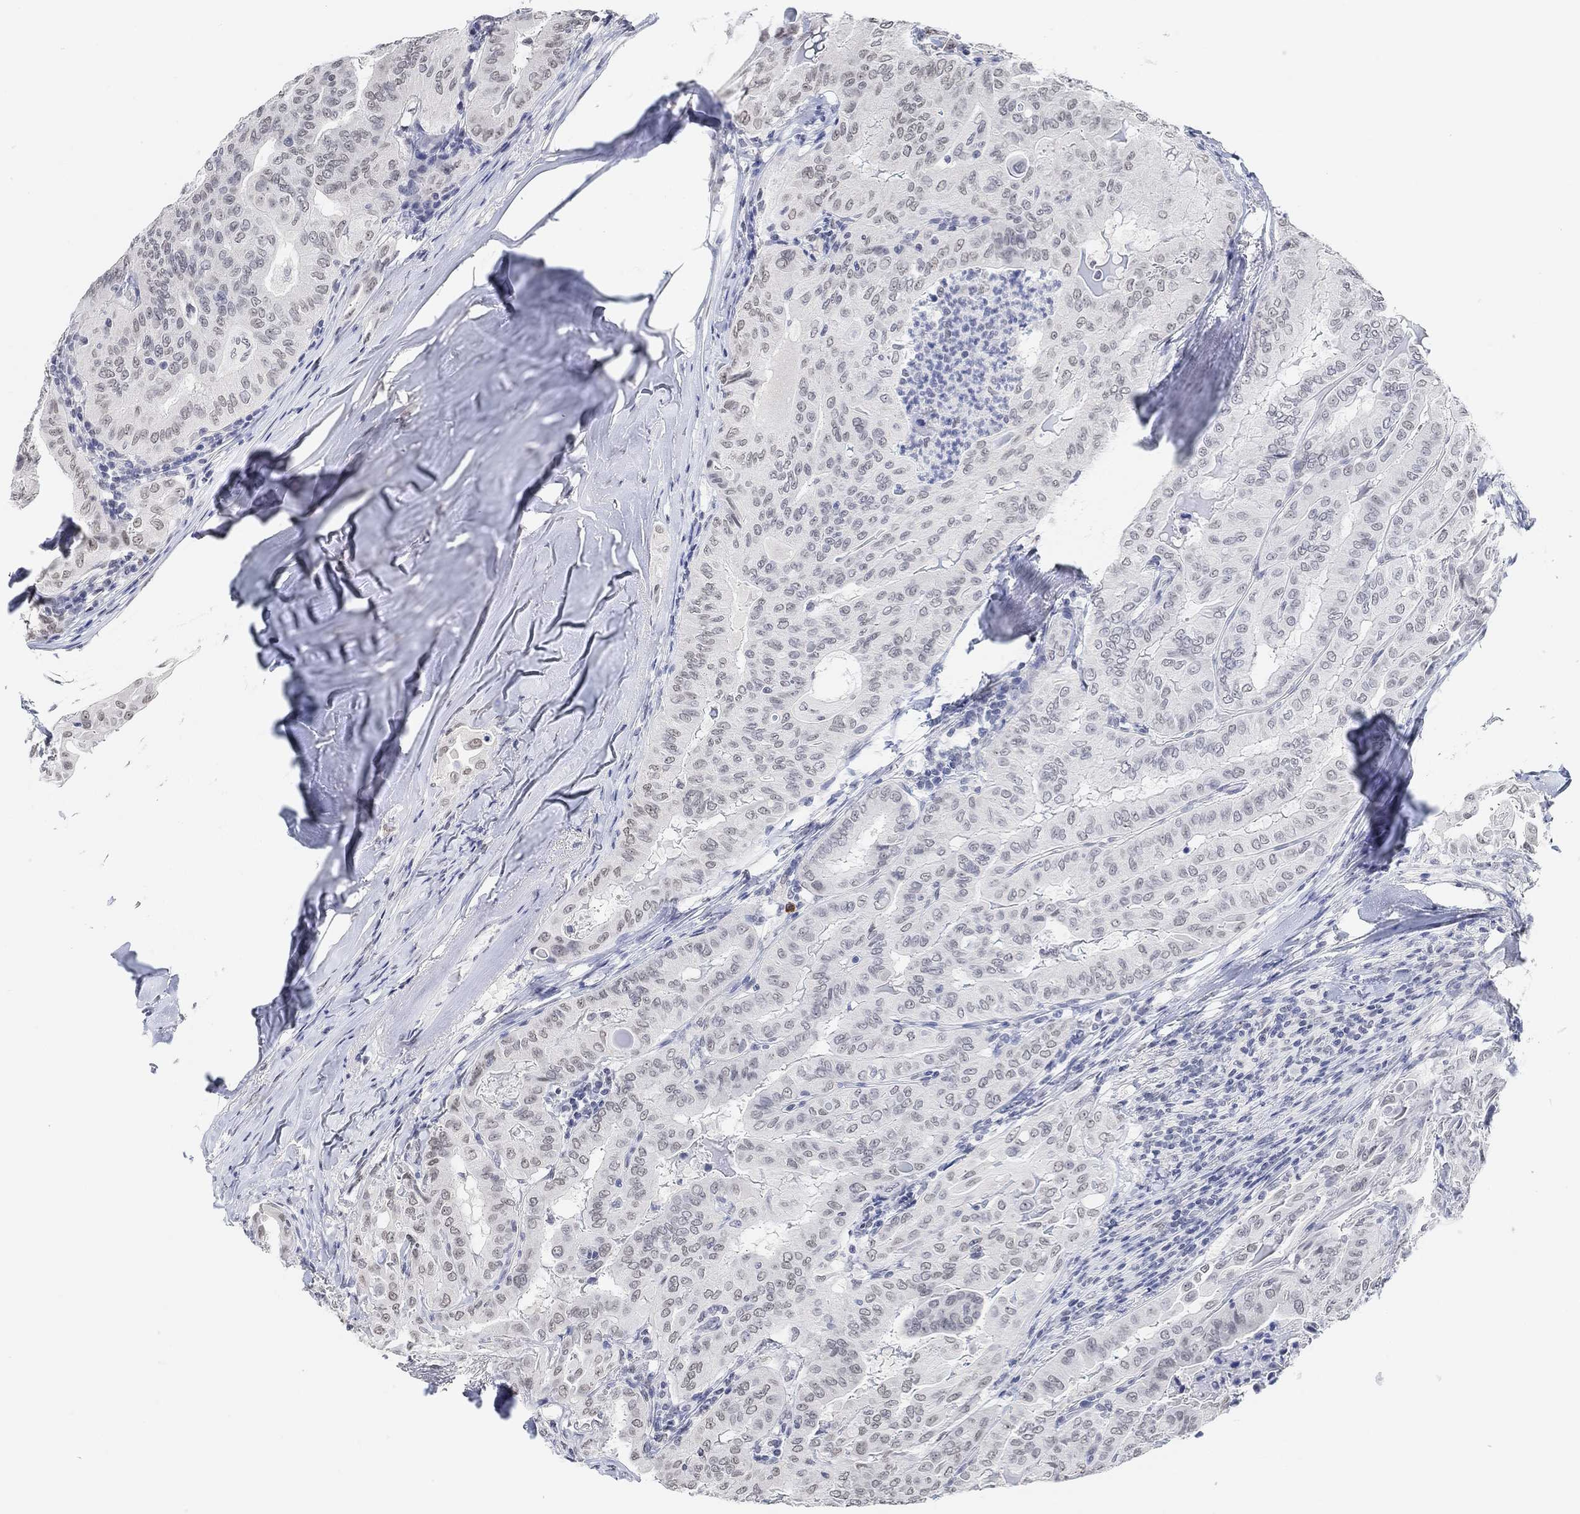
{"staining": {"intensity": "weak", "quantity": "<25%", "location": "nuclear"}, "tissue": "thyroid cancer", "cell_type": "Tumor cells", "image_type": "cancer", "snomed": [{"axis": "morphology", "description": "Papillary adenocarcinoma, NOS"}, {"axis": "topography", "description": "Thyroid gland"}], "caption": "Micrograph shows no significant protein expression in tumor cells of thyroid cancer. Nuclei are stained in blue.", "gene": "PURG", "patient": {"sex": "female", "age": 68}}